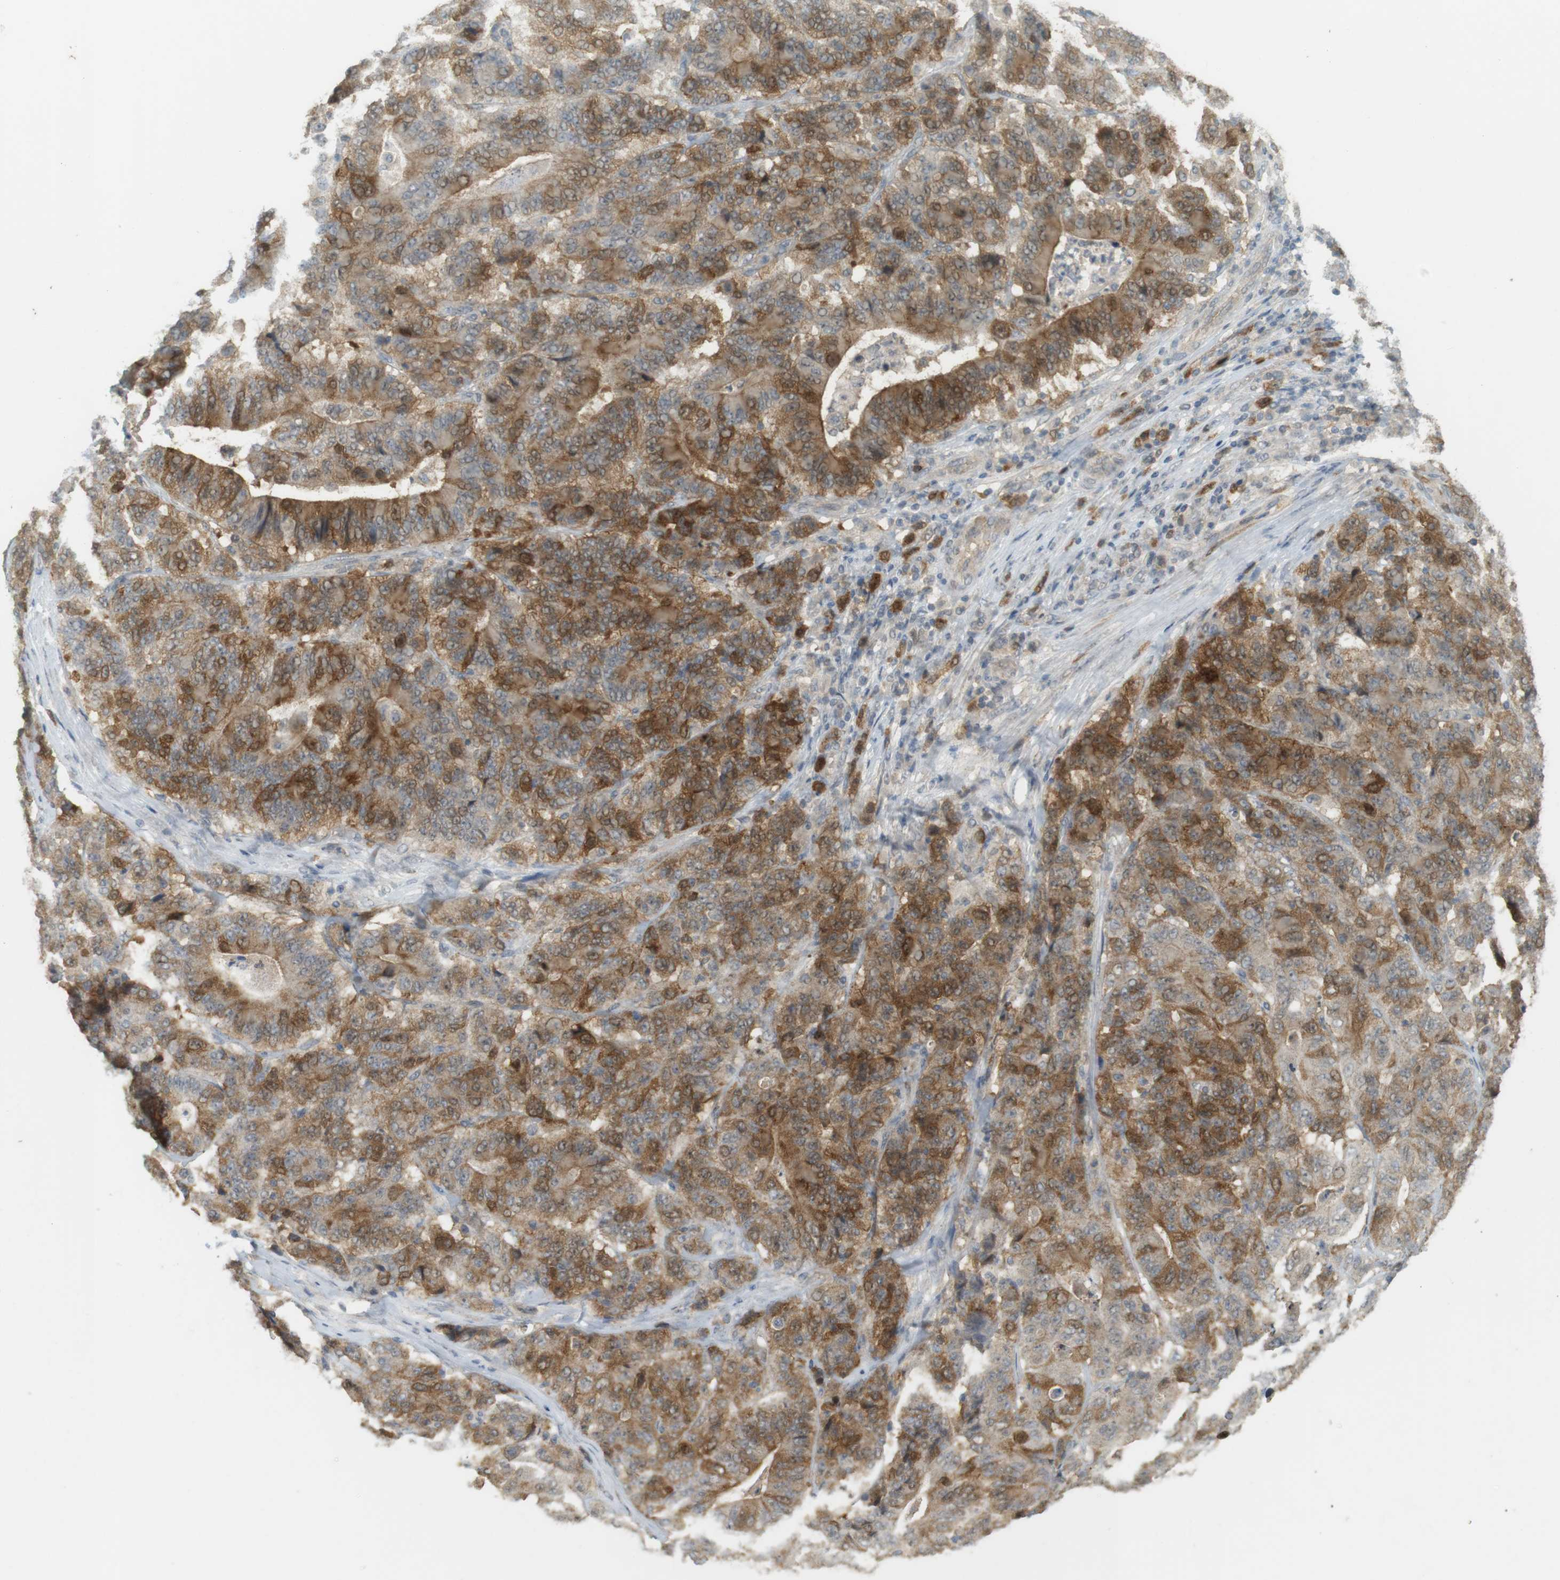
{"staining": {"intensity": "moderate", "quantity": ">75%", "location": "cytoplasmic/membranous"}, "tissue": "stomach cancer", "cell_type": "Tumor cells", "image_type": "cancer", "snomed": [{"axis": "morphology", "description": "Adenocarcinoma, NOS"}, {"axis": "topography", "description": "Stomach"}], "caption": "DAB immunohistochemical staining of human stomach cancer (adenocarcinoma) reveals moderate cytoplasmic/membranous protein positivity in about >75% of tumor cells.", "gene": "TTK", "patient": {"sex": "female", "age": 73}}